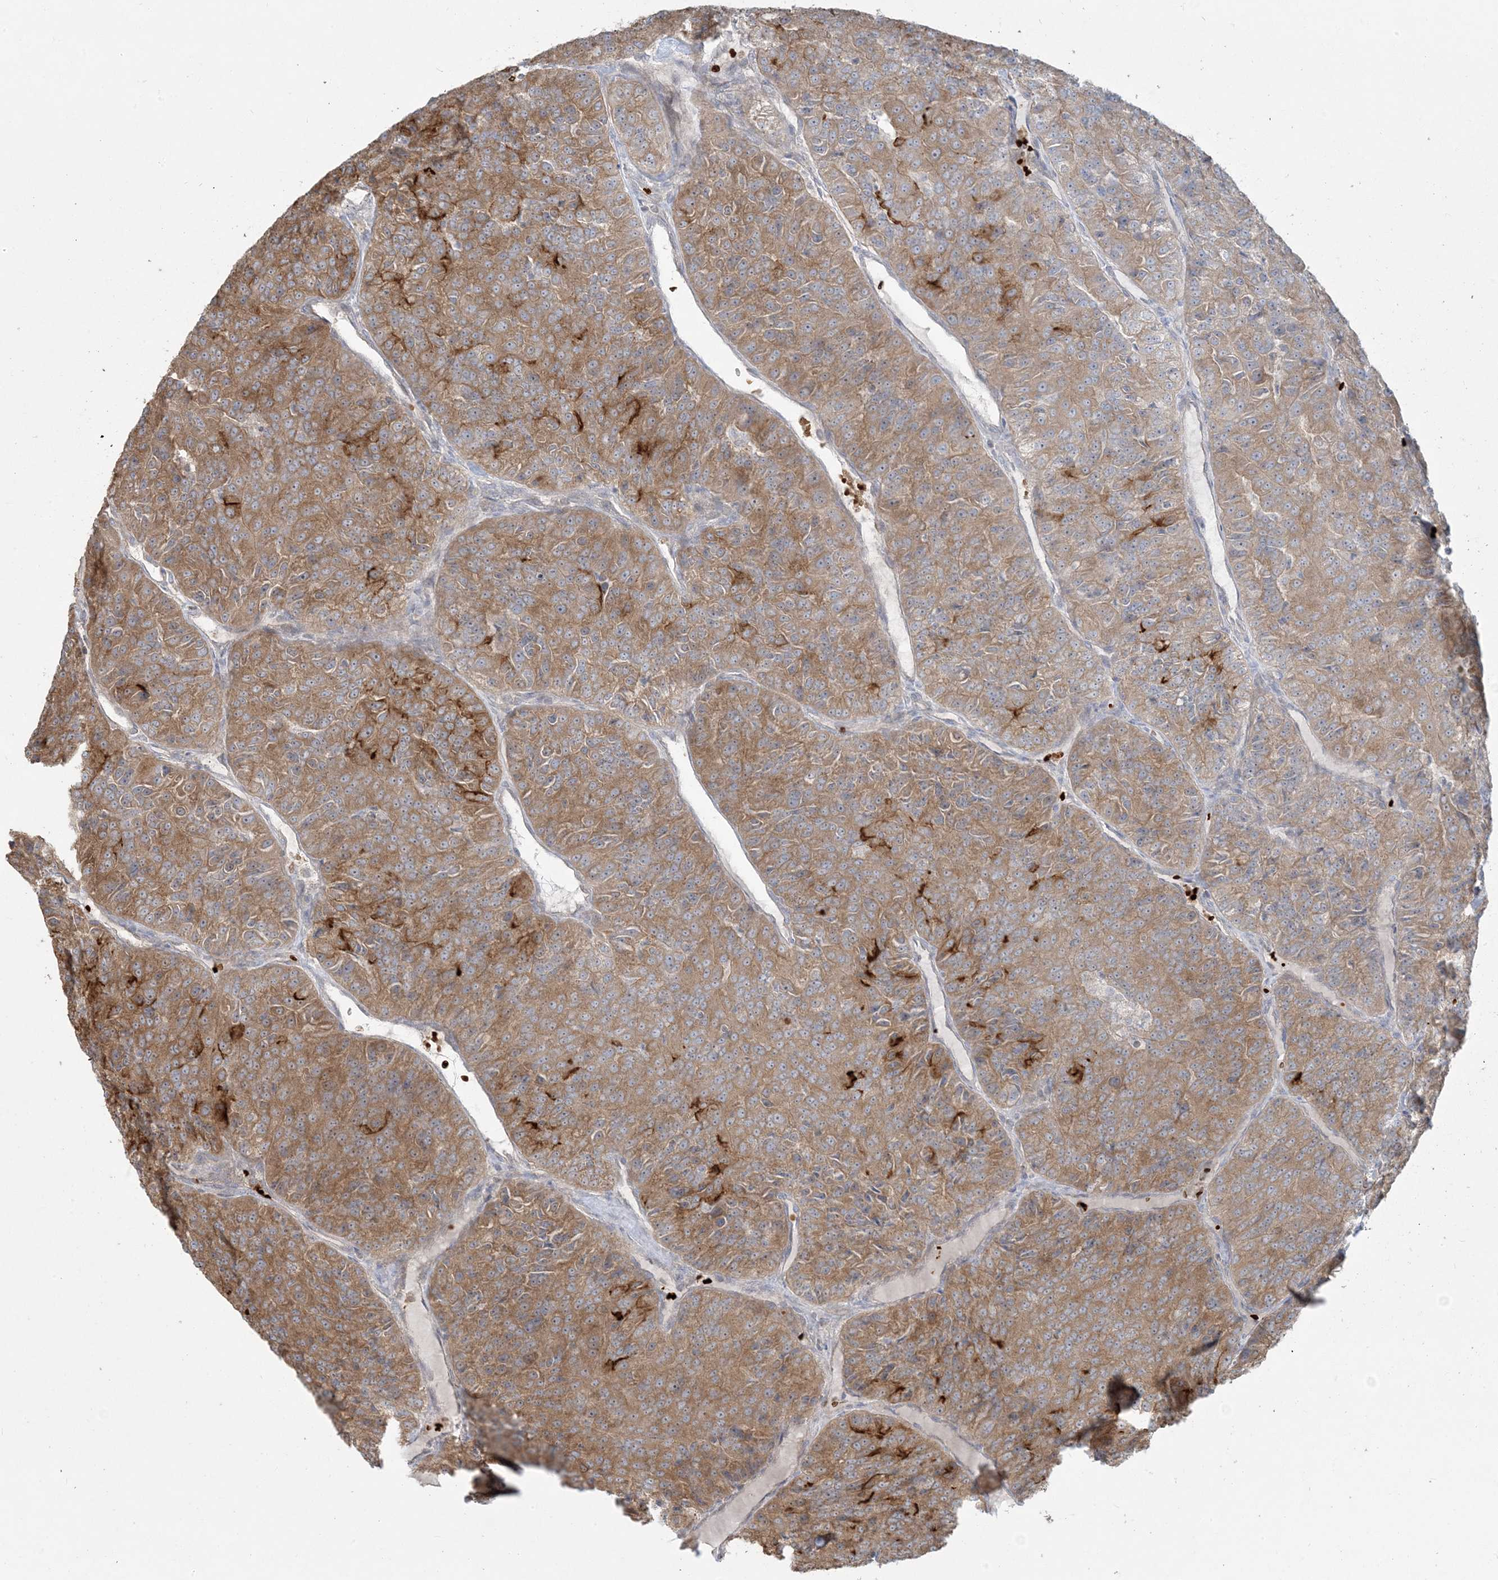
{"staining": {"intensity": "moderate", "quantity": ">75%", "location": "cytoplasmic/membranous"}, "tissue": "renal cancer", "cell_type": "Tumor cells", "image_type": "cancer", "snomed": [{"axis": "morphology", "description": "Adenocarcinoma, NOS"}, {"axis": "topography", "description": "Kidney"}], "caption": "Tumor cells display medium levels of moderate cytoplasmic/membranous staining in approximately >75% of cells in human renal cancer.", "gene": "ABCF3", "patient": {"sex": "female", "age": 63}}